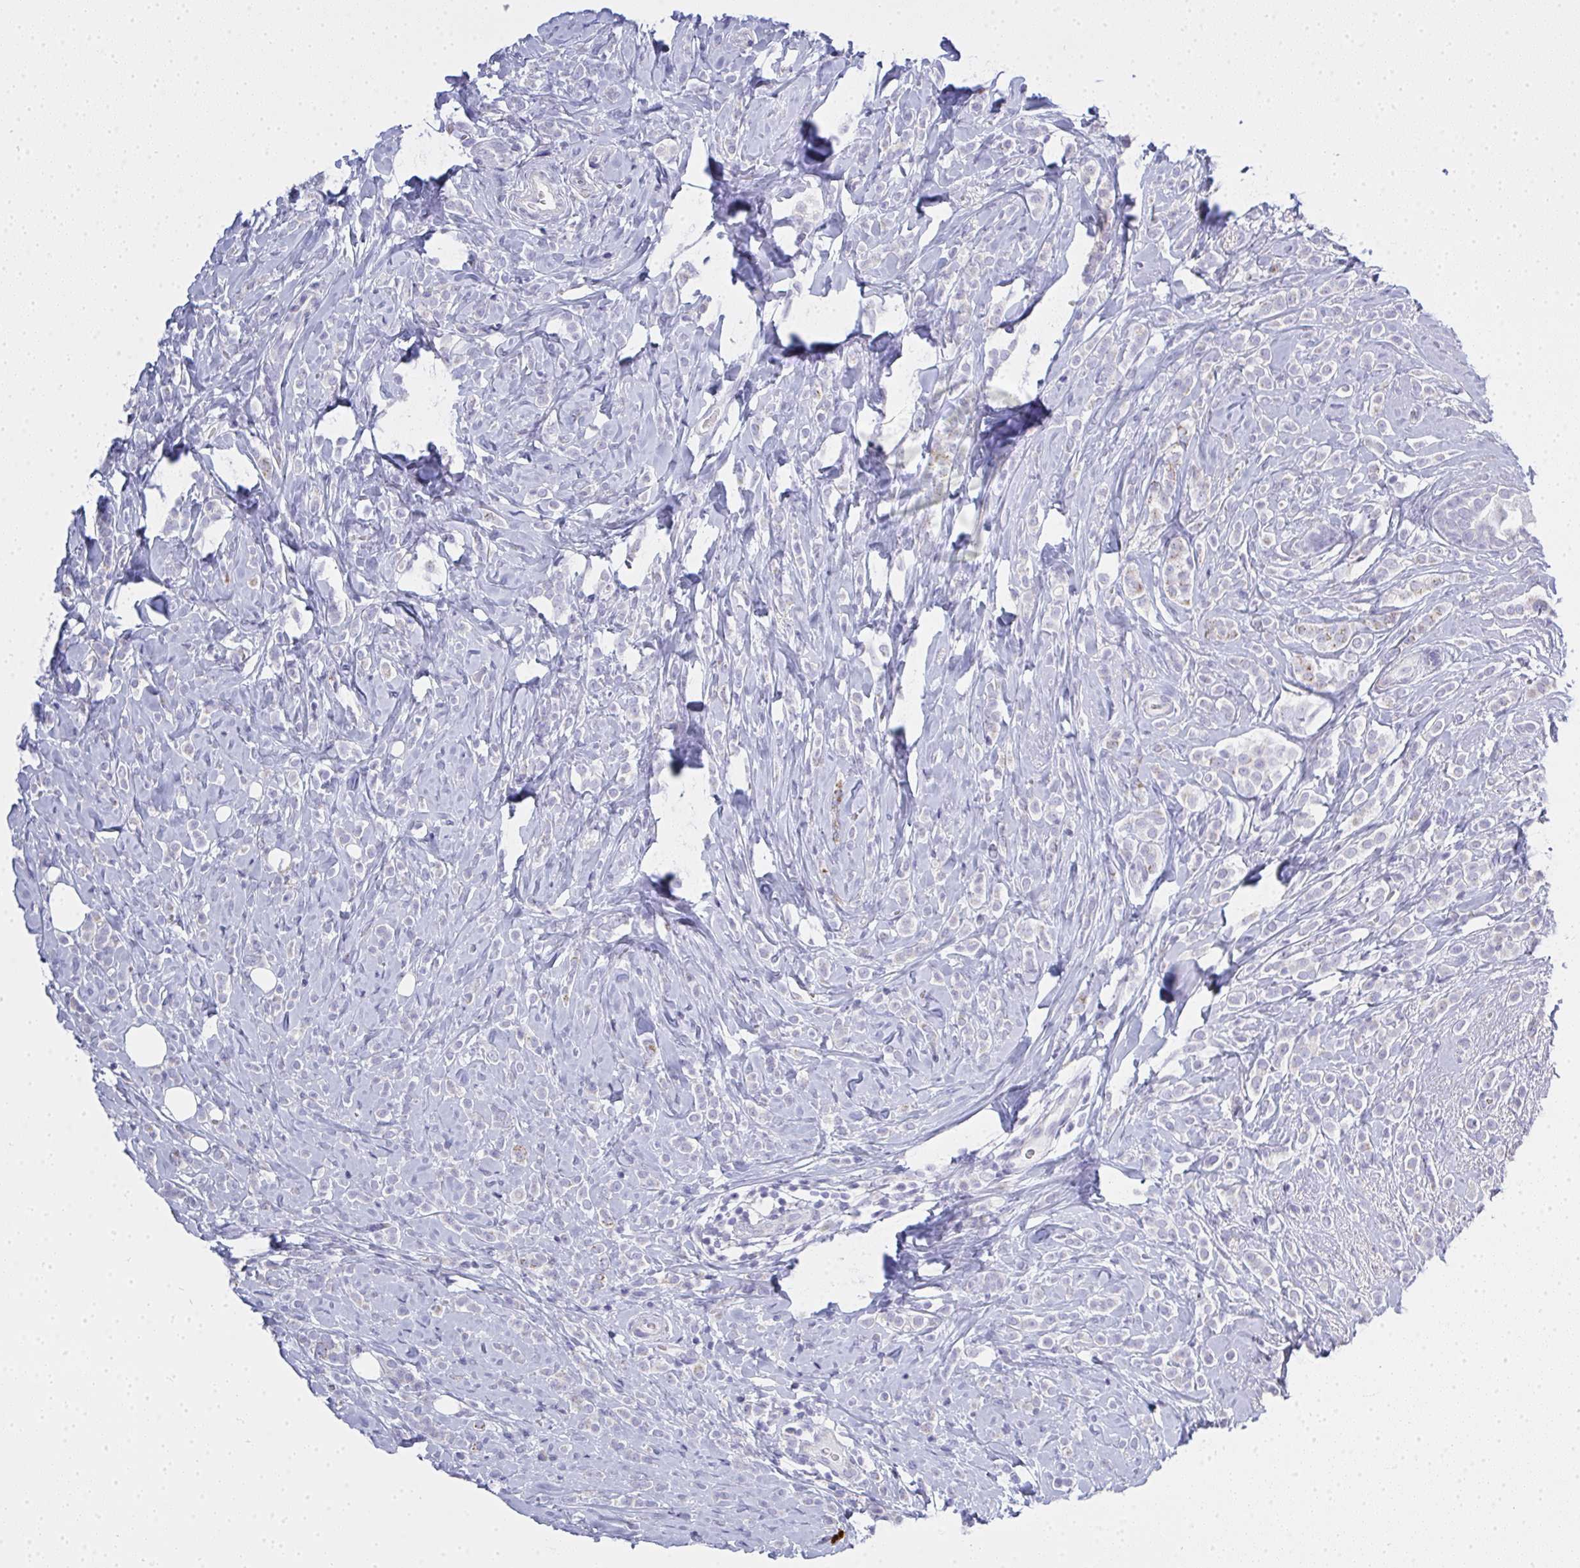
{"staining": {"intensity": "negative", "quantity": "none", "location": "none"}, "tissue": "breast cancer", "cell_type": "Tumor cells", "image_type": "cancer", "snomed": [{"axis": "morphology", "description": "Lobular carcinoma"}, {"axis": "topography", "description": "Breast"}], "caption": "Immunohistochemistry photomicrograph of neoplastic tissue: breast lobular carcinoma stained with DAB (3,3'-diaminobenzidine) demonstrates no significant protein expression in tumor cells.", "gene": "GSDMB", "patient": {"sex": "female", "age": 49}}